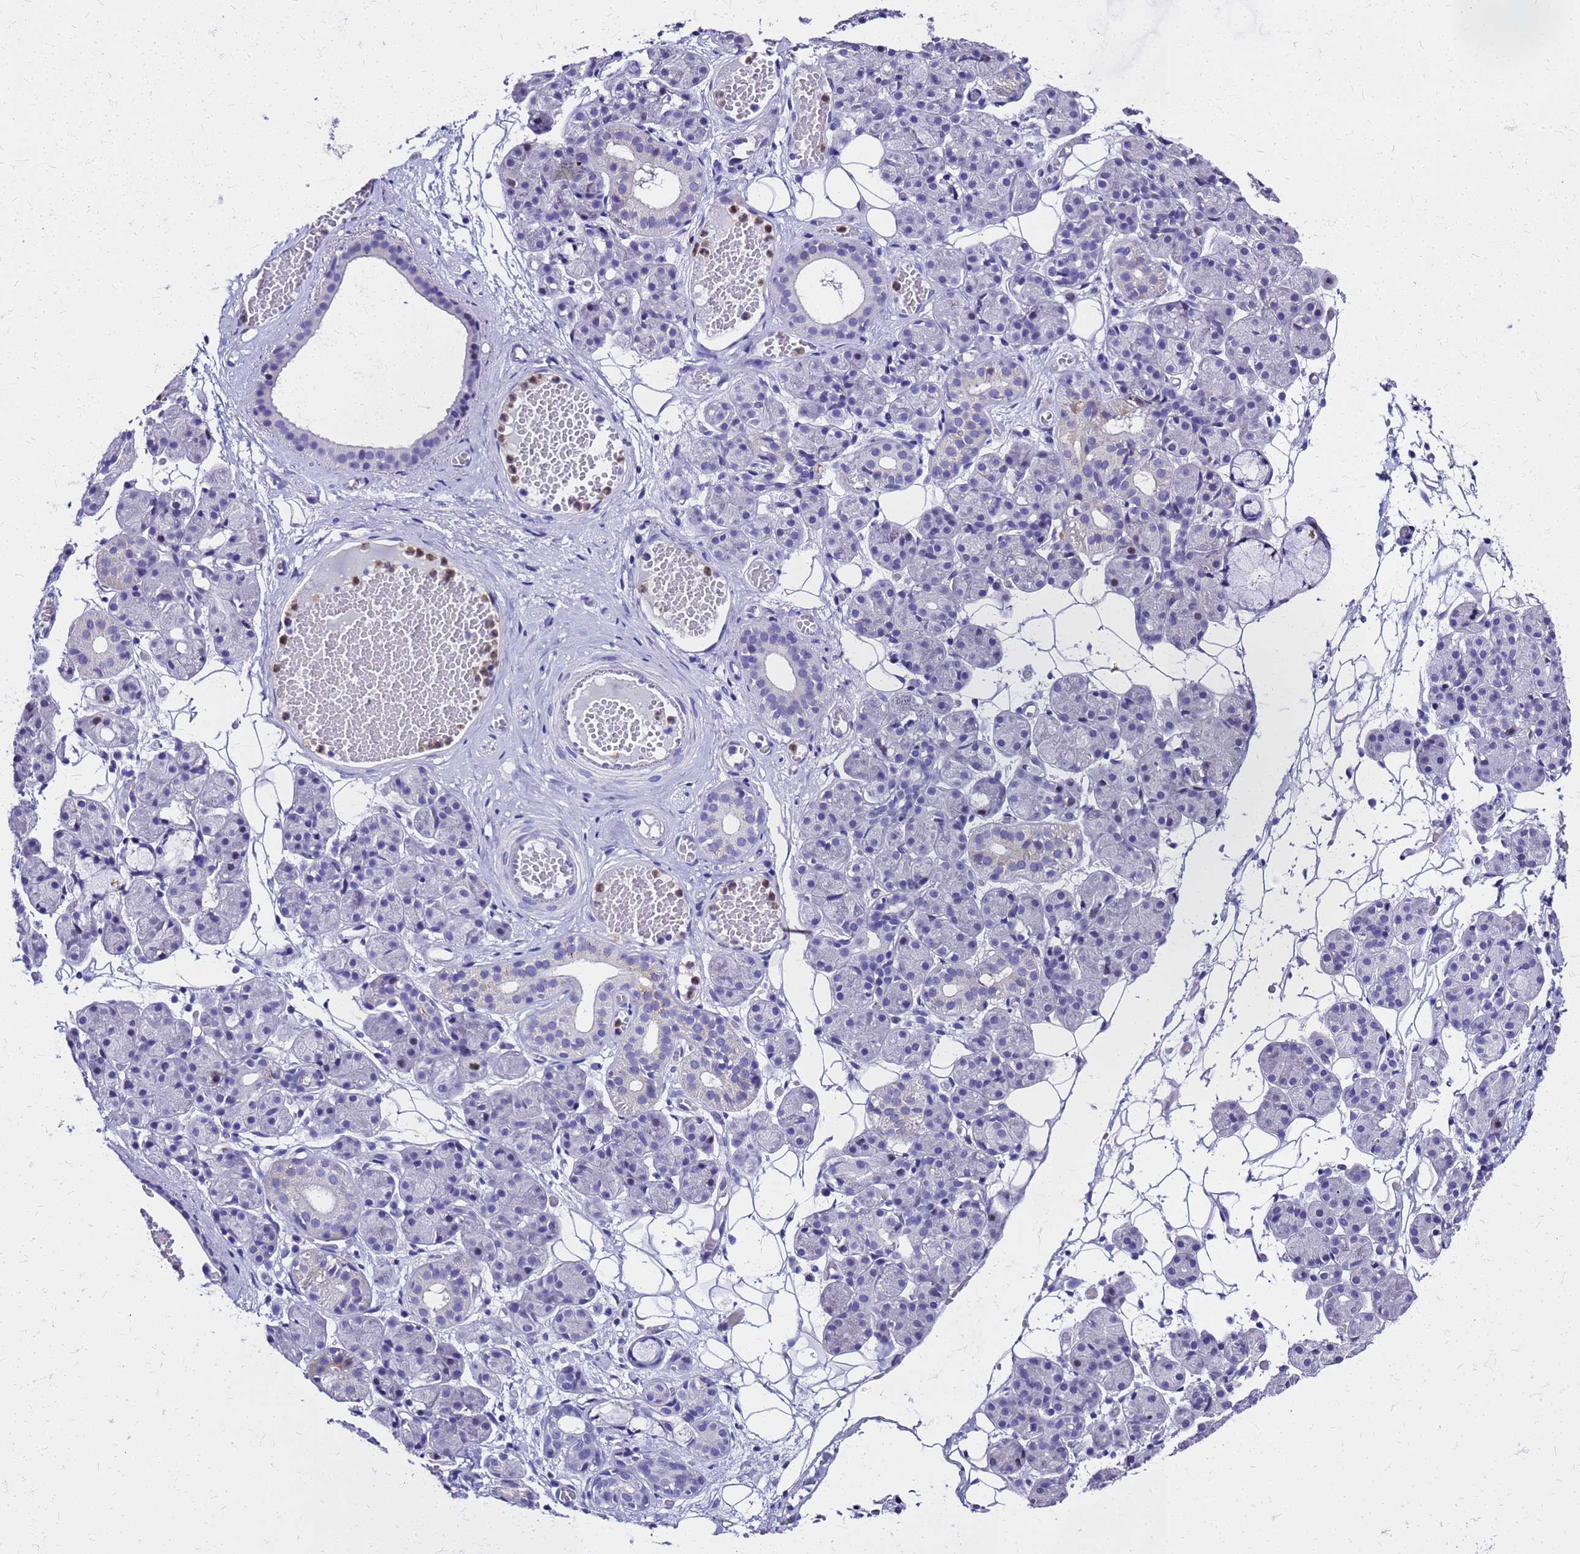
{"staining": {"intensity": "negative", "quantity": "none", "location": "none"}, "tissue": "salivary gland", "cell_type": "Glandular cells", "image_type": "normal", "snomed": [{"axis": "morphology", "description": "Normal tissue, NOS"}, {"axis": "topography", "description": "Salivary gland"}], "caption": "IHC histopathology image of unremarkable salivary gland: salivary gland stained with DAB (3,3'-diaminobenzidine) displays no significant protein expression in glandular cells. (Immunohistochemistry, brightfield microscopy, high magnification).", "gene": "SMIM21", "patient": {"sex": "male", "age": 63}}